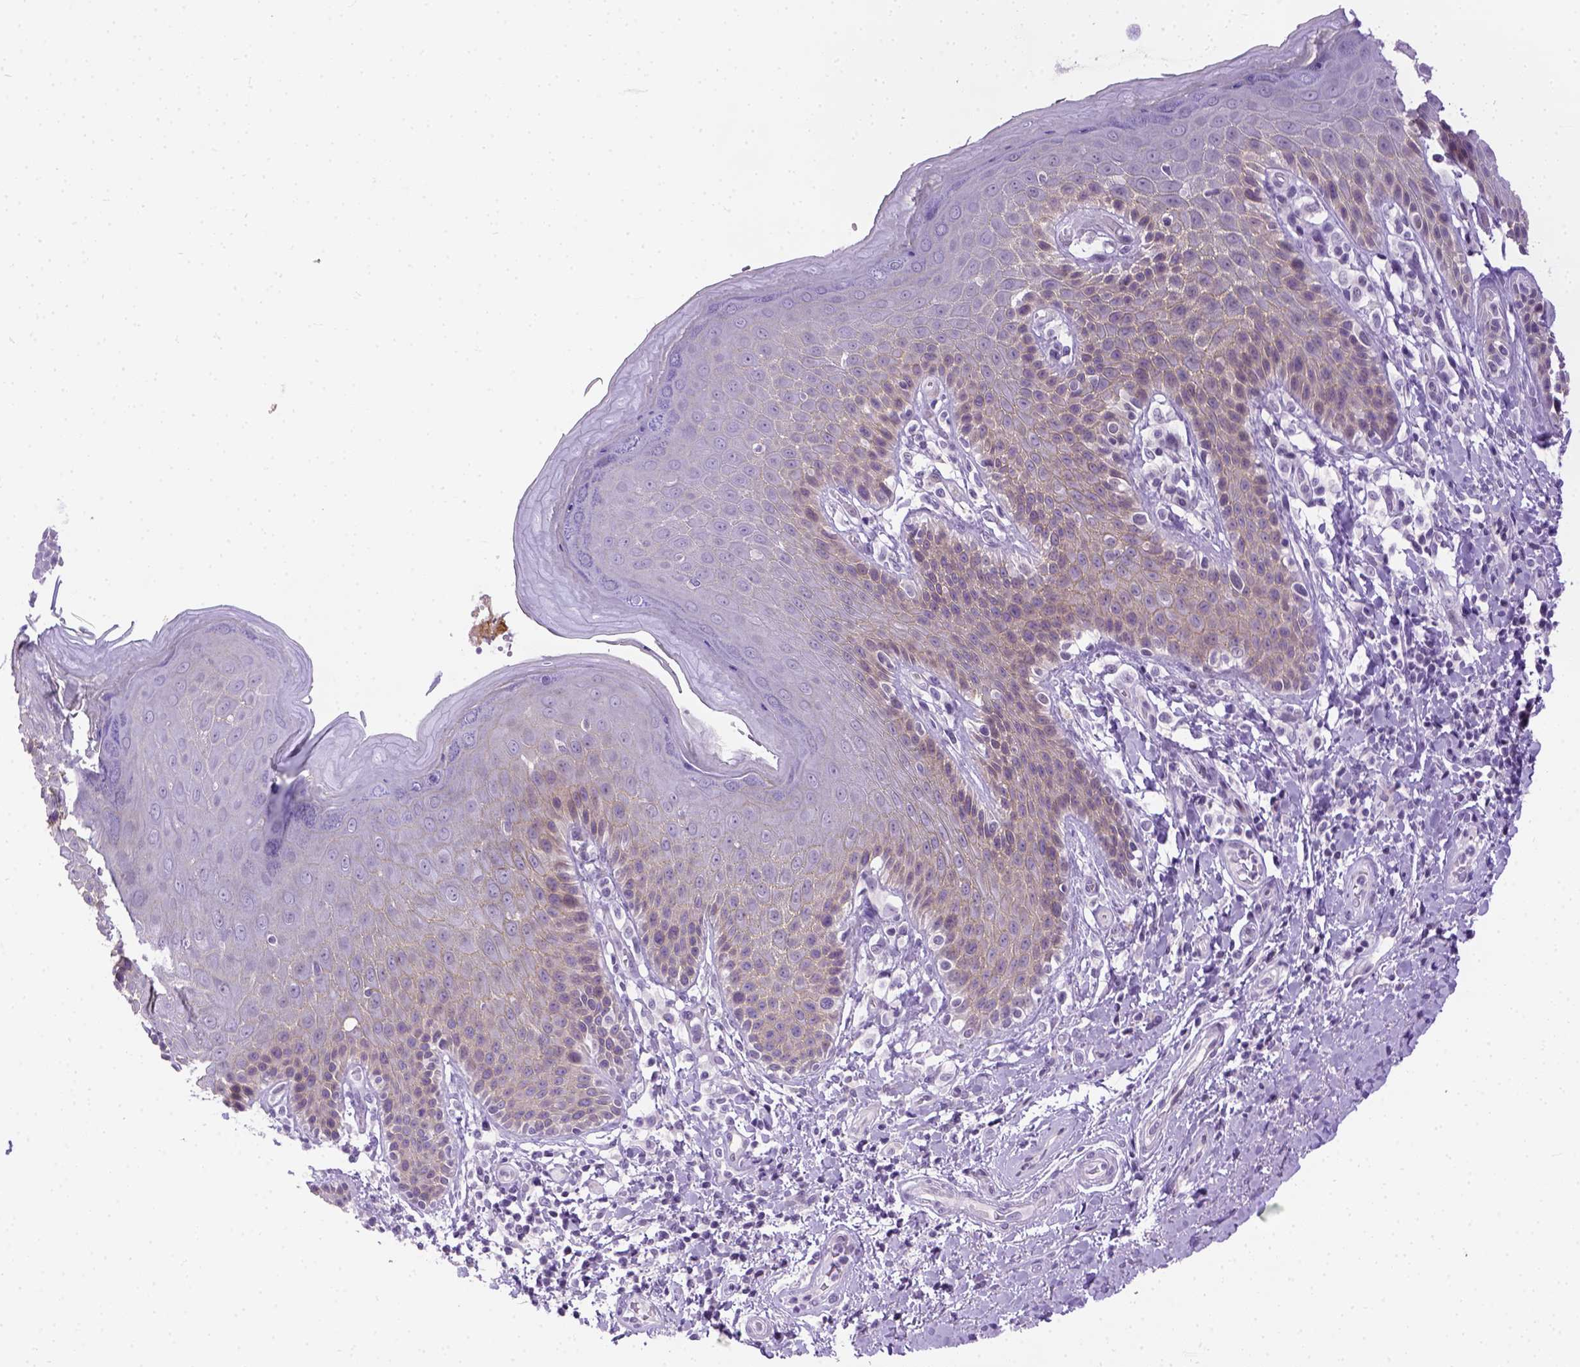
{"staining": {"intensity": "weak", "quantity": "<25%", "location": "cytoplasmic/membranous"}, "tissue": "skin", "cell_type": "Epidermal cells", "image_type": "normal", "snomed": [{"axis": "morphology", "description": "Normal tissue, NOS"}, {"axis": "topography", "description": "Anal"}, {"axis": "topography", "description": "Peripheral nerve tissue"}], "caption": "This is a image of immunohistochemistry (IHC) staining of normal skin, which shows no staining in epidermal cells. (DAB IHC with hematoxylin counter stain).", "gene": "FAM184B", "patient": {"sex": "male", "age": 51}}